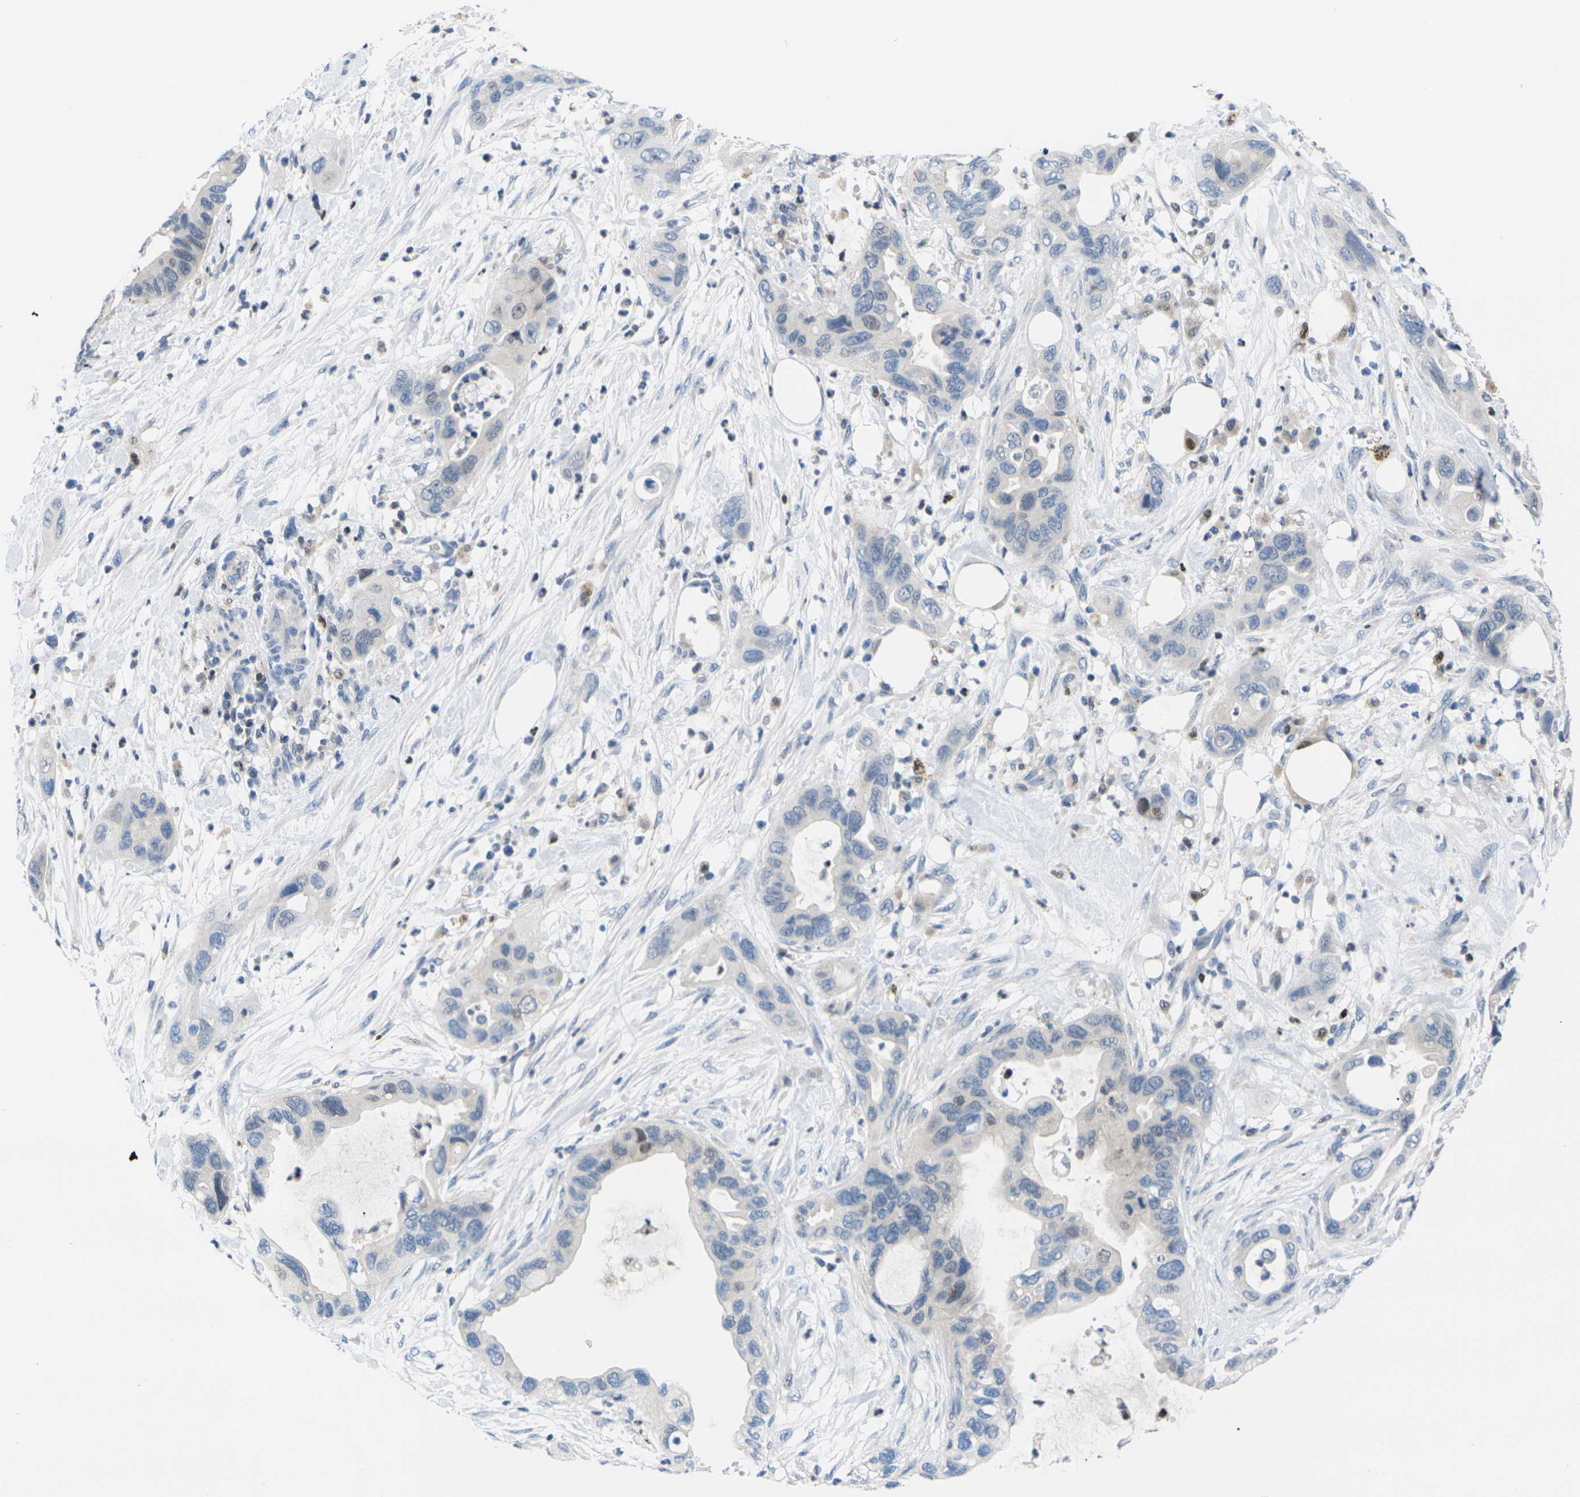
{"staining": {"intensity": "negative", "quantity": "none", "location": "none"}, "tissue": "pancreatic cancer", "cell_type": "Tumor cells", "image_type": "cancer", "snomed": [{"axis": "morphology", "description": "Adenocarcinoma, NOS"}, {"axis": "topography", "description": "Pancreas"}], "caption": "Immunohistochemical staining of human pancreatic cancer (adenocarcinoma) shows no significant expression in tumor cells.", "gene": "RPS6KA3", "patient": {"sex": "female", "age": 71}}